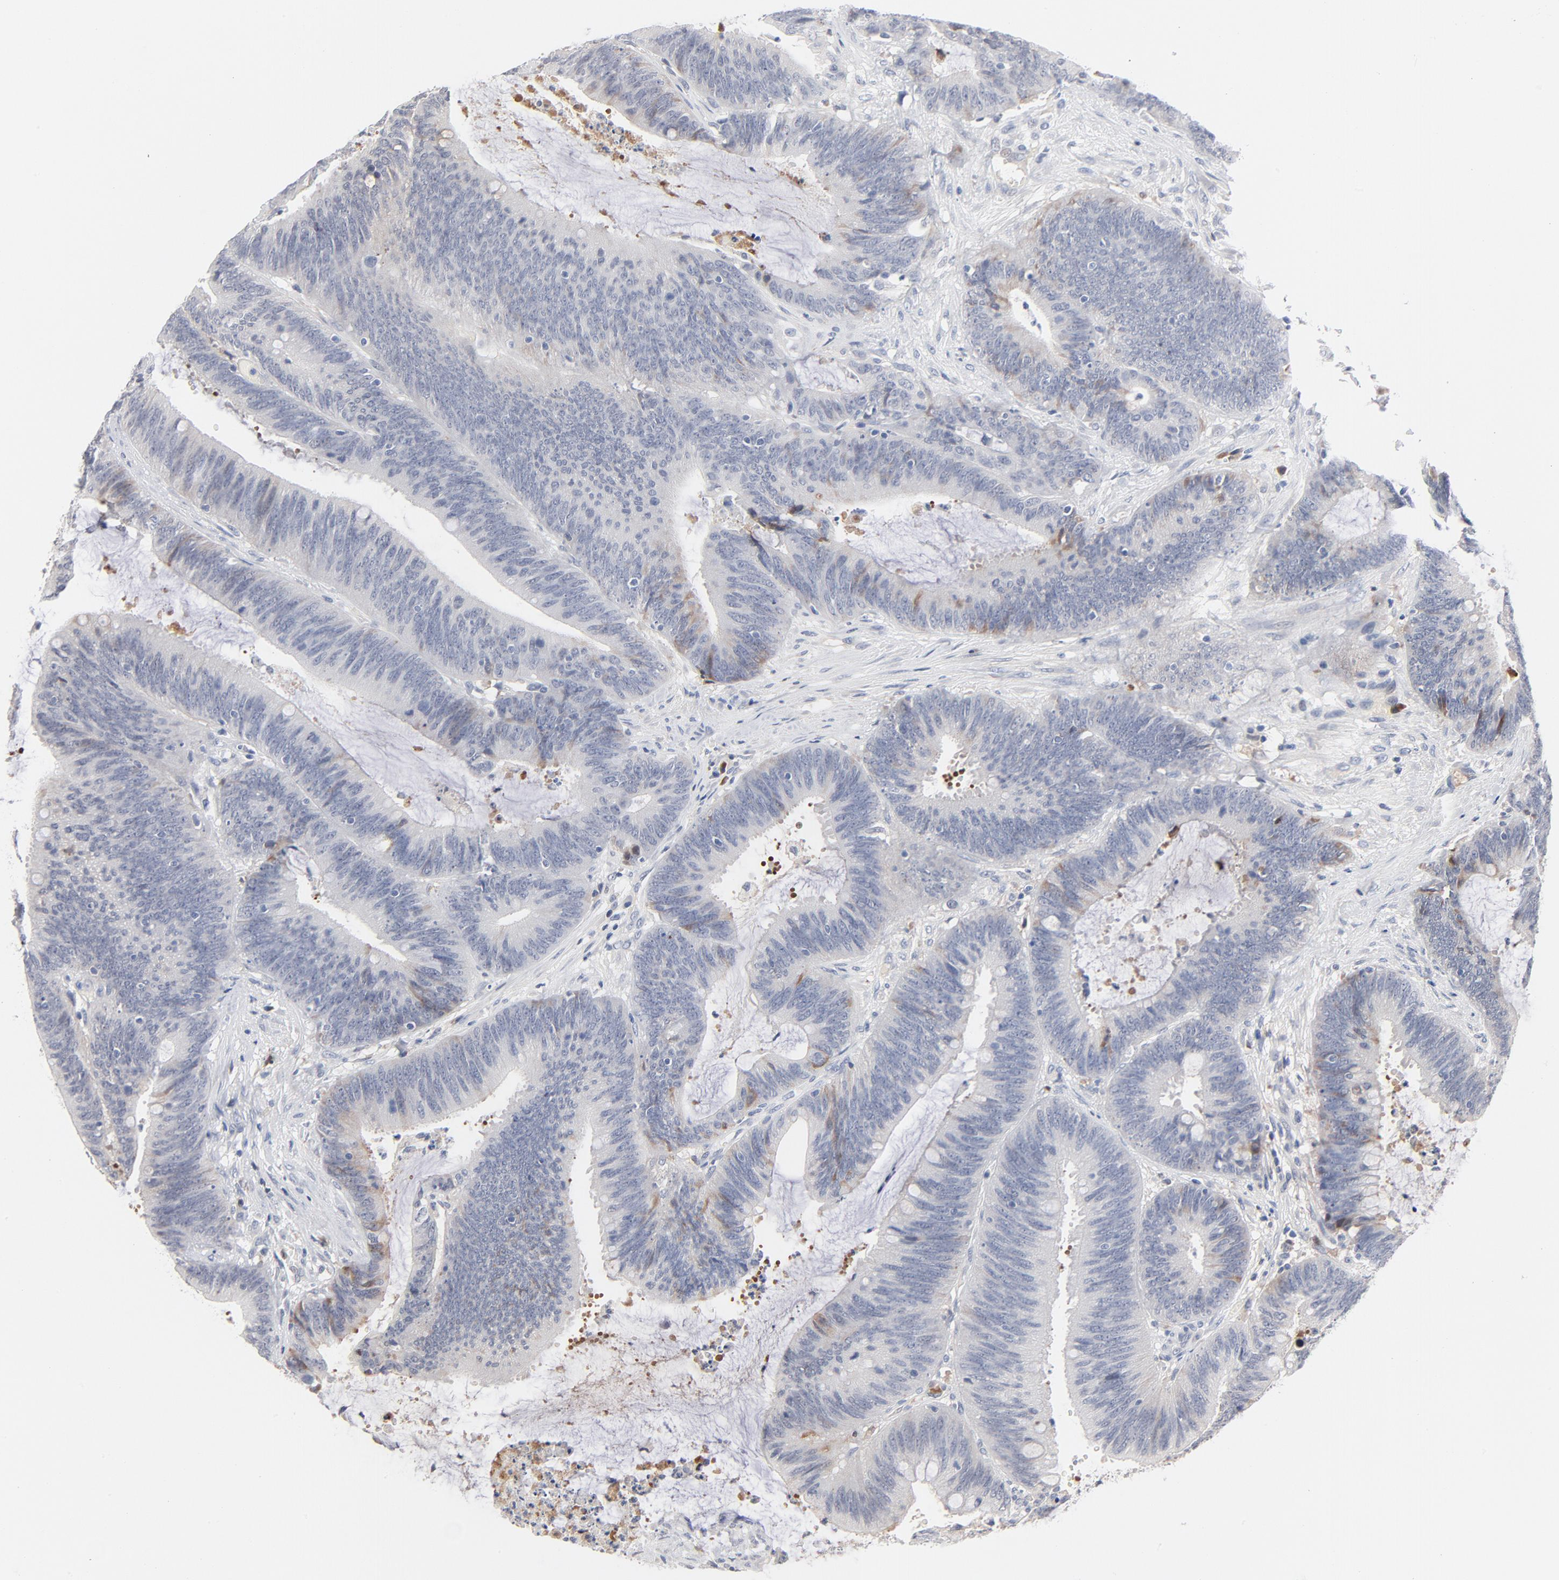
{"staining": {"intensity": "negative", "quantity": "none", "location": "none"}, "tissue": "colorectal cancer", "cell_type": "Tumor cells", "image_type": "cancer", "snomed": [{"axis": "morphology", "description": "Adenocarcinoma, NOS"}, {"axis": "topography", "description": "Rectum"}], "caption": "This is an immunohistochemistry image of human adenocarcinoma (colorectal). There is no positivity in tumor cells.", "gene": "SERPINA4", "patient": {"sex": "female", "age": 66}}